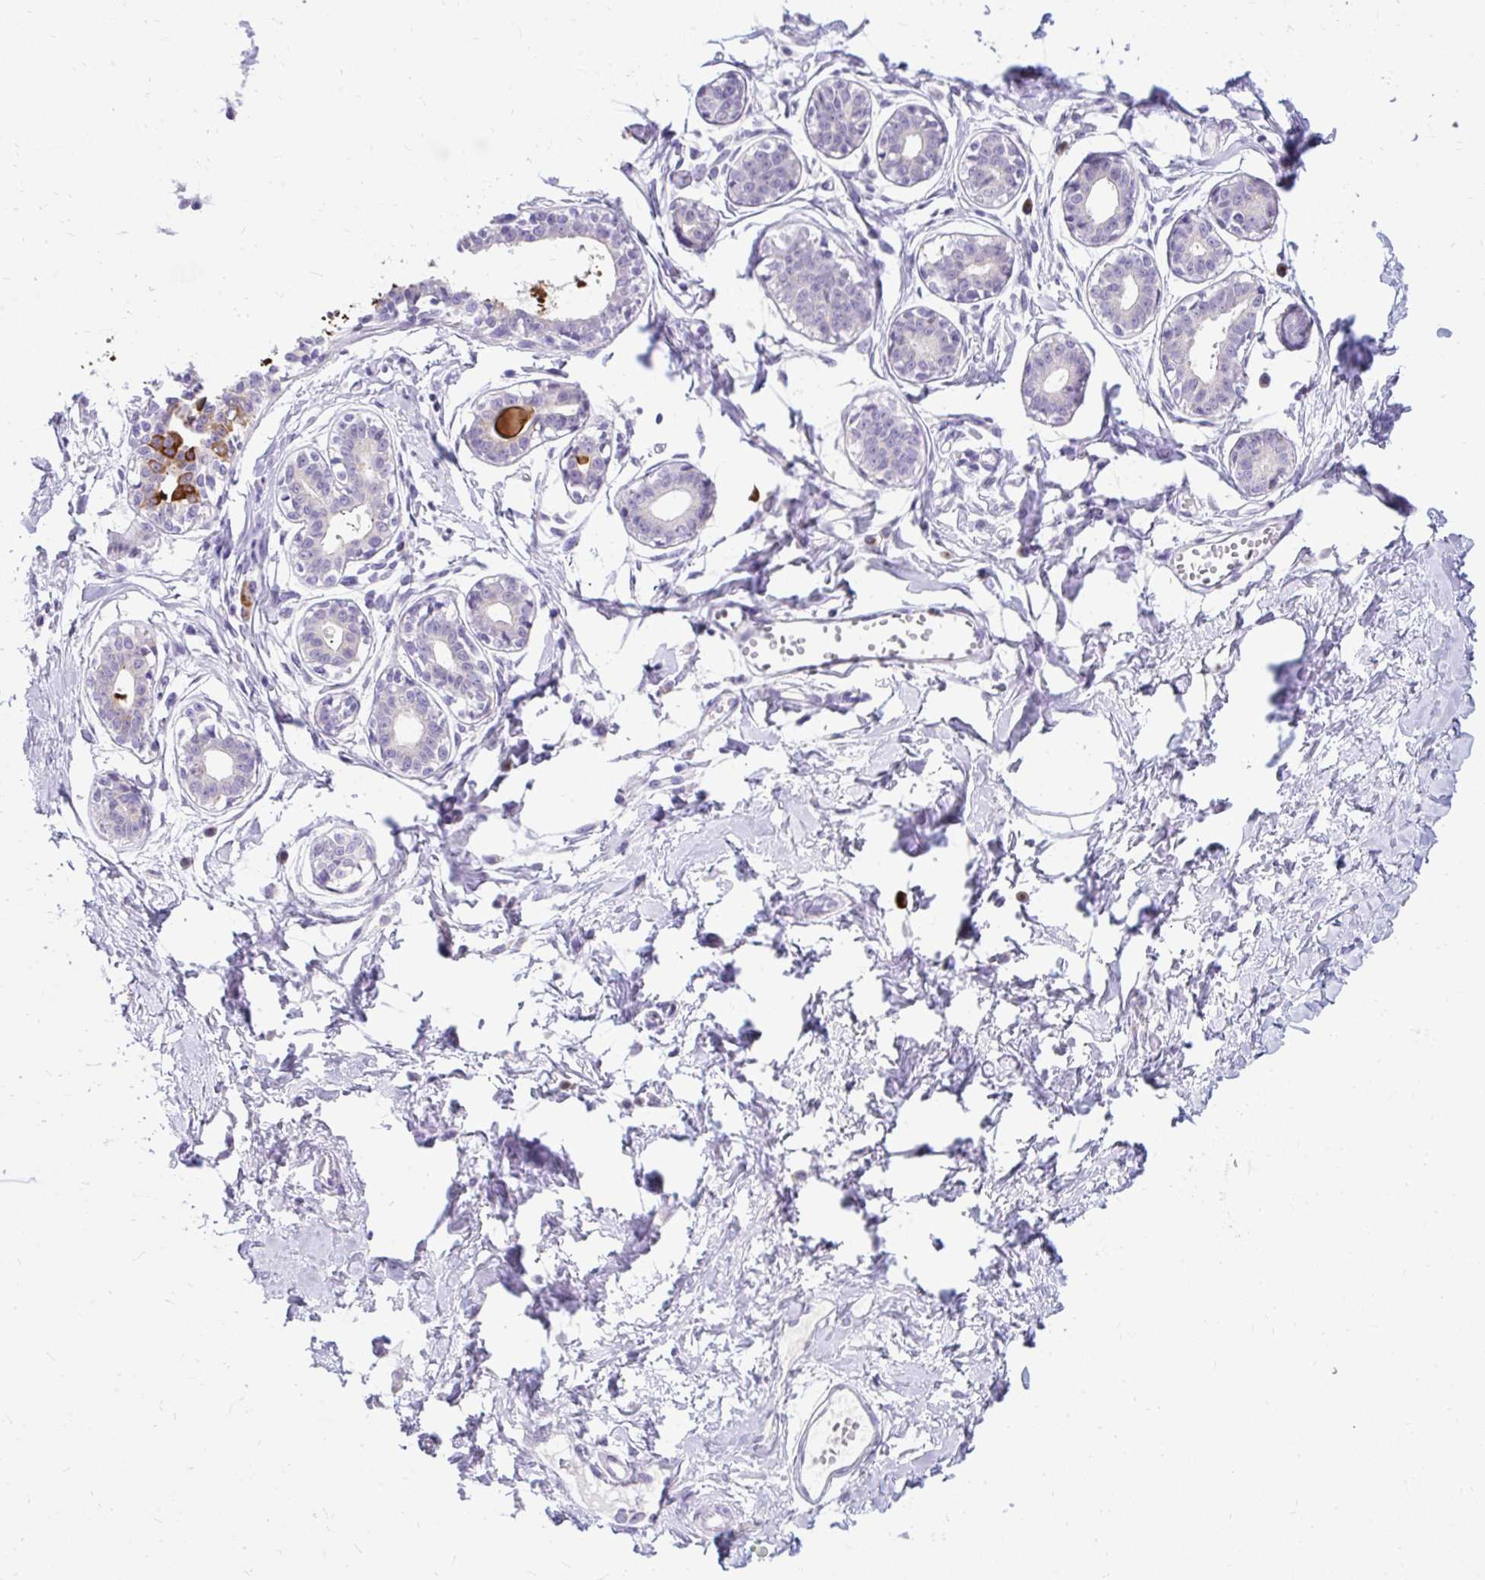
{"staining": {"intensity": "negative", "quantity": "none", "location": "none"}, "tissue": "breast", "cell_type": "Adipocytes", "image_type": "normal", "snomed": [{"axis": "morphology", "description": "Normal tissue, NOS"}, {"axis": "topography", "description": "Breast"}], "caption": "This photomicrograph is of unremarkable breast stained with immunohistochemistry (IHC) to label a protein in brown with the nuclei are counter-stained blue. There is no staining in adipocytes. (DAB immunohistochemistry (IHC) visualized using brightfield microscopy, high magnification).", "gene": "GOLGA8A", "patient": {"sex": "female", "age": 45}}